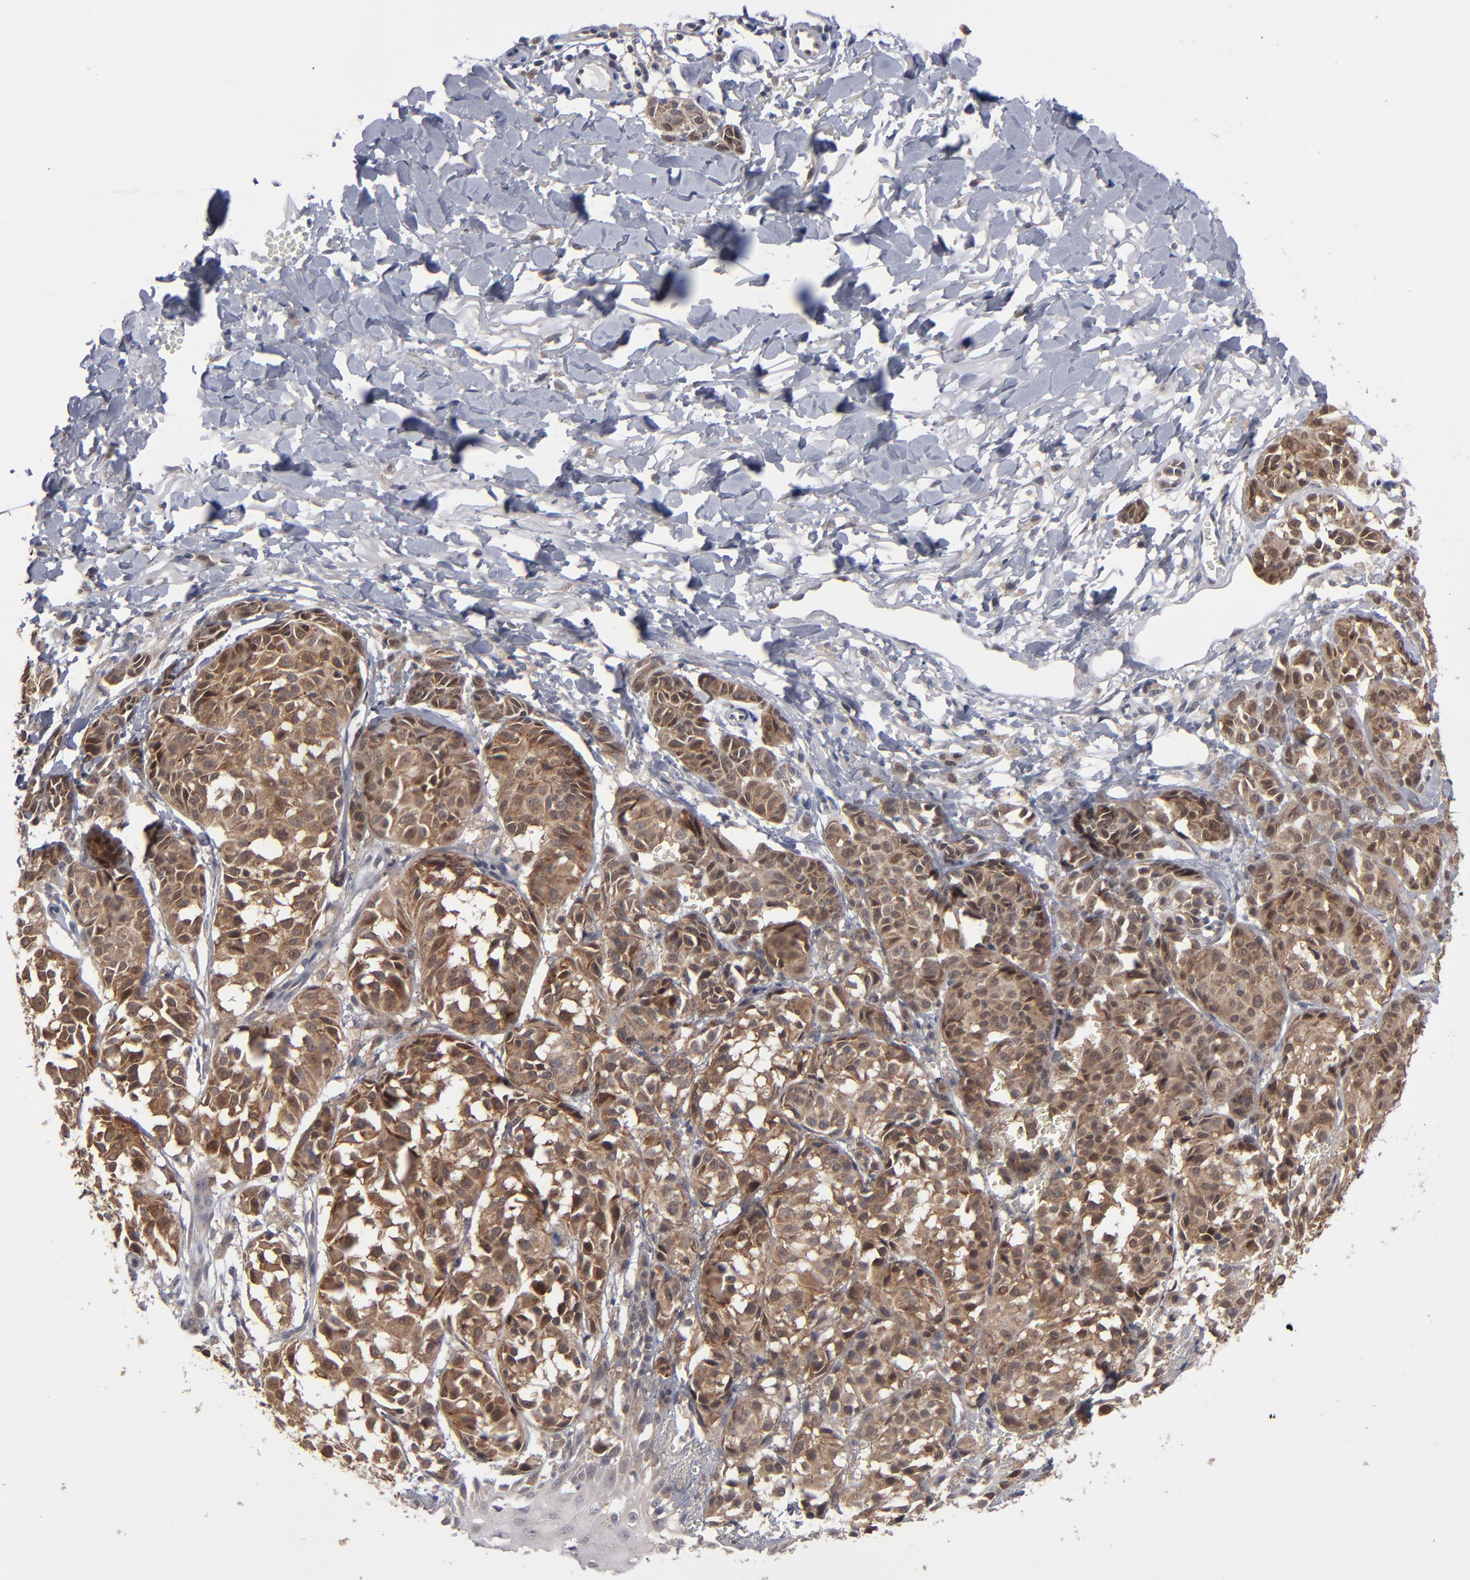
{"staining": {"intensity": "strong", "quantity": ">75%", "location": "cytoplasmic/membranous"}, "tissue": "melanoma", "cell_type": "Tumor cells", "image_type": "cancer", "snomed": [{"axis": "morphology", "description": "Malignant melanoma, NOS"}, {"axis": "topography", "description": "Skin"}], "caption": "This is a photomicrograph of IHC staining of melanoma, which shows strong expression in the cytoplasmic/membranous of tumor cells.", "gene": "ALG13", "patient": {"sex": "male", "age": 76}}